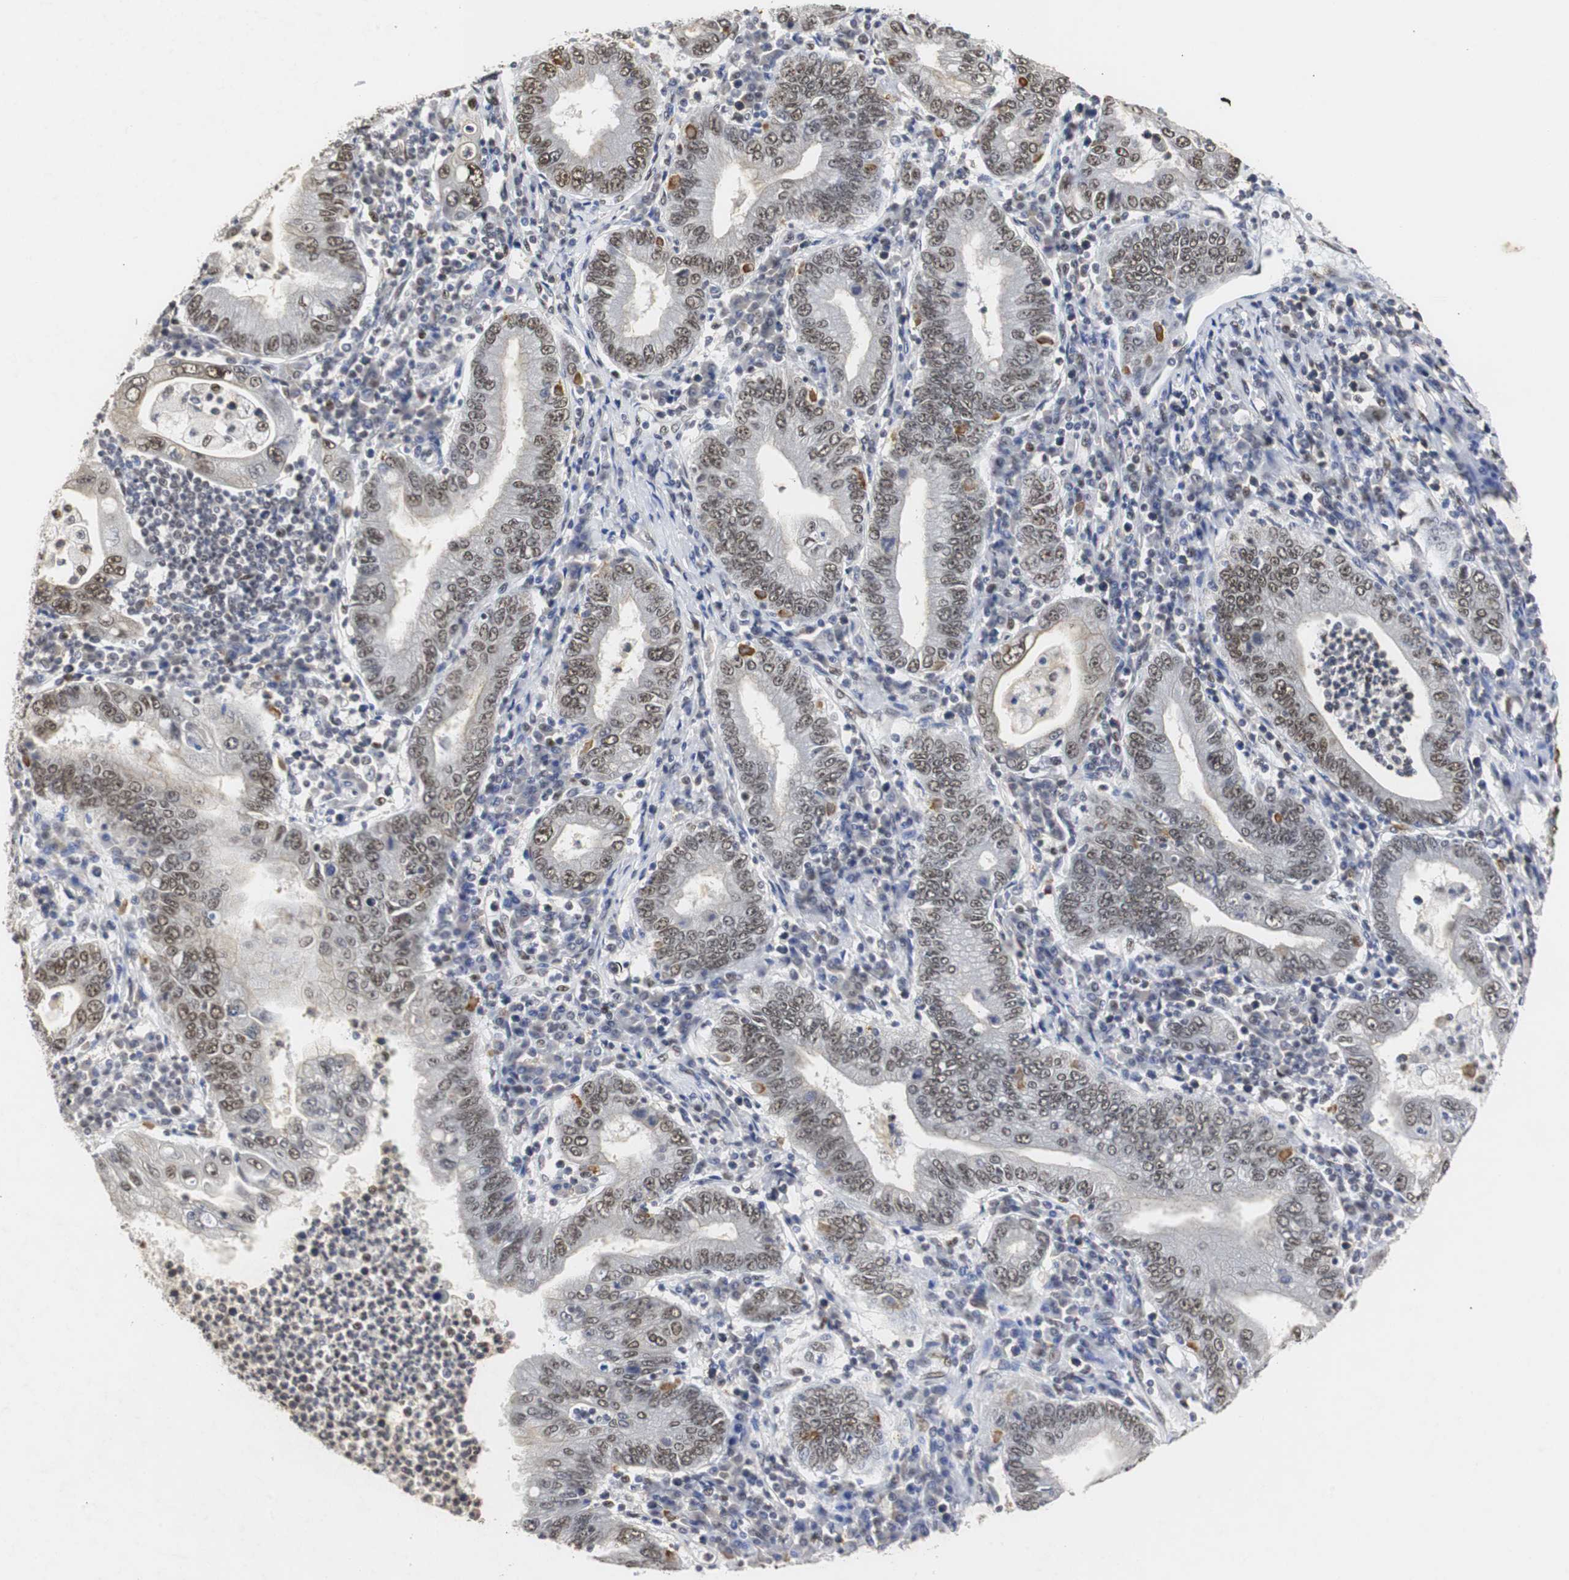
{"staining": {"intensity": "moderate", "quantity": "25%-75%", "location": "nuclear"}, "tissue": "stomach cancer", "cell_type": "Tumor cells", "image_type": "cancer", "snomed": [{"axis": "morphology", "description": "Normal tissue, NOS"}, {"axis": "morphology", "description": "Adenocarcinoma, NOS"}, {"axis": "topography", "description": "Esophagus"}, {"axis": "topography", "description": "Stomach, upper"}, {"axis": "topography", "description": "Peripheral nerve tissue"}], "caption": "High-power microscopy captured an immunohistochemistry (IHC) micrograph of adenocarcinoma (stomach), revealing moderate nuclear positivity in about 25%-75% of tumor cells.", "gene": "ZFC3H1", "patient": {"sex": "male", "age": 62}}